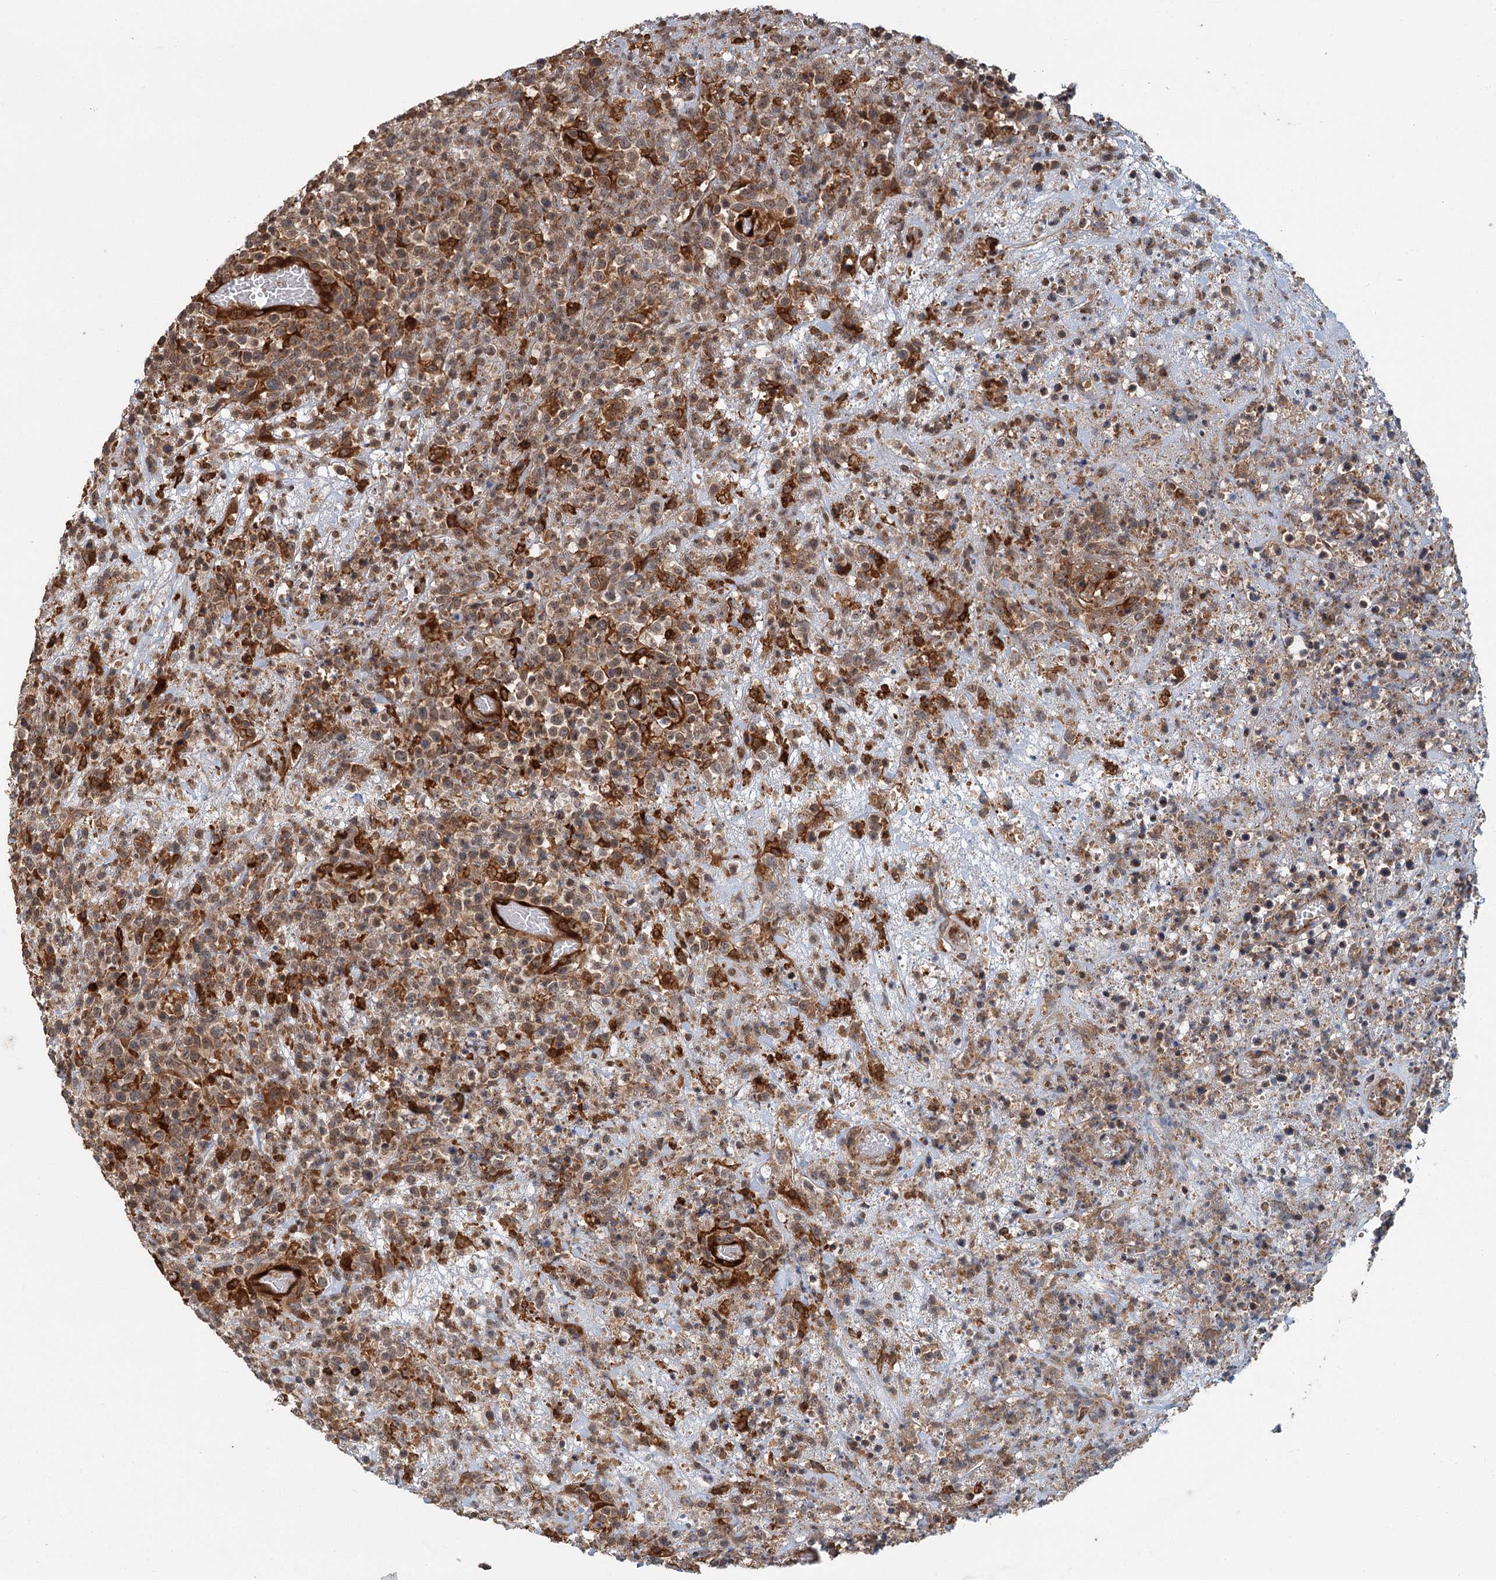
{"staining": {"intensity": "moderate", "quantity": ">75%", "location": "nuclear"}, "tissue": "lymphoma", "cell_type": "Tumor cells", "image_type": "cancer", "snomed": [{"axis": "morphology", "description": "Malignant lymphoma, non-Hodgkin's type, High grade"}, {"axis": "topography", "description": "Colon"}], "caption": "Tumor cells exhibit moderate nuclear positivity in about >75% of cells in lymphoma.", "gene": "ZNF527", "patient": {"sex": "female", "age": 53}}